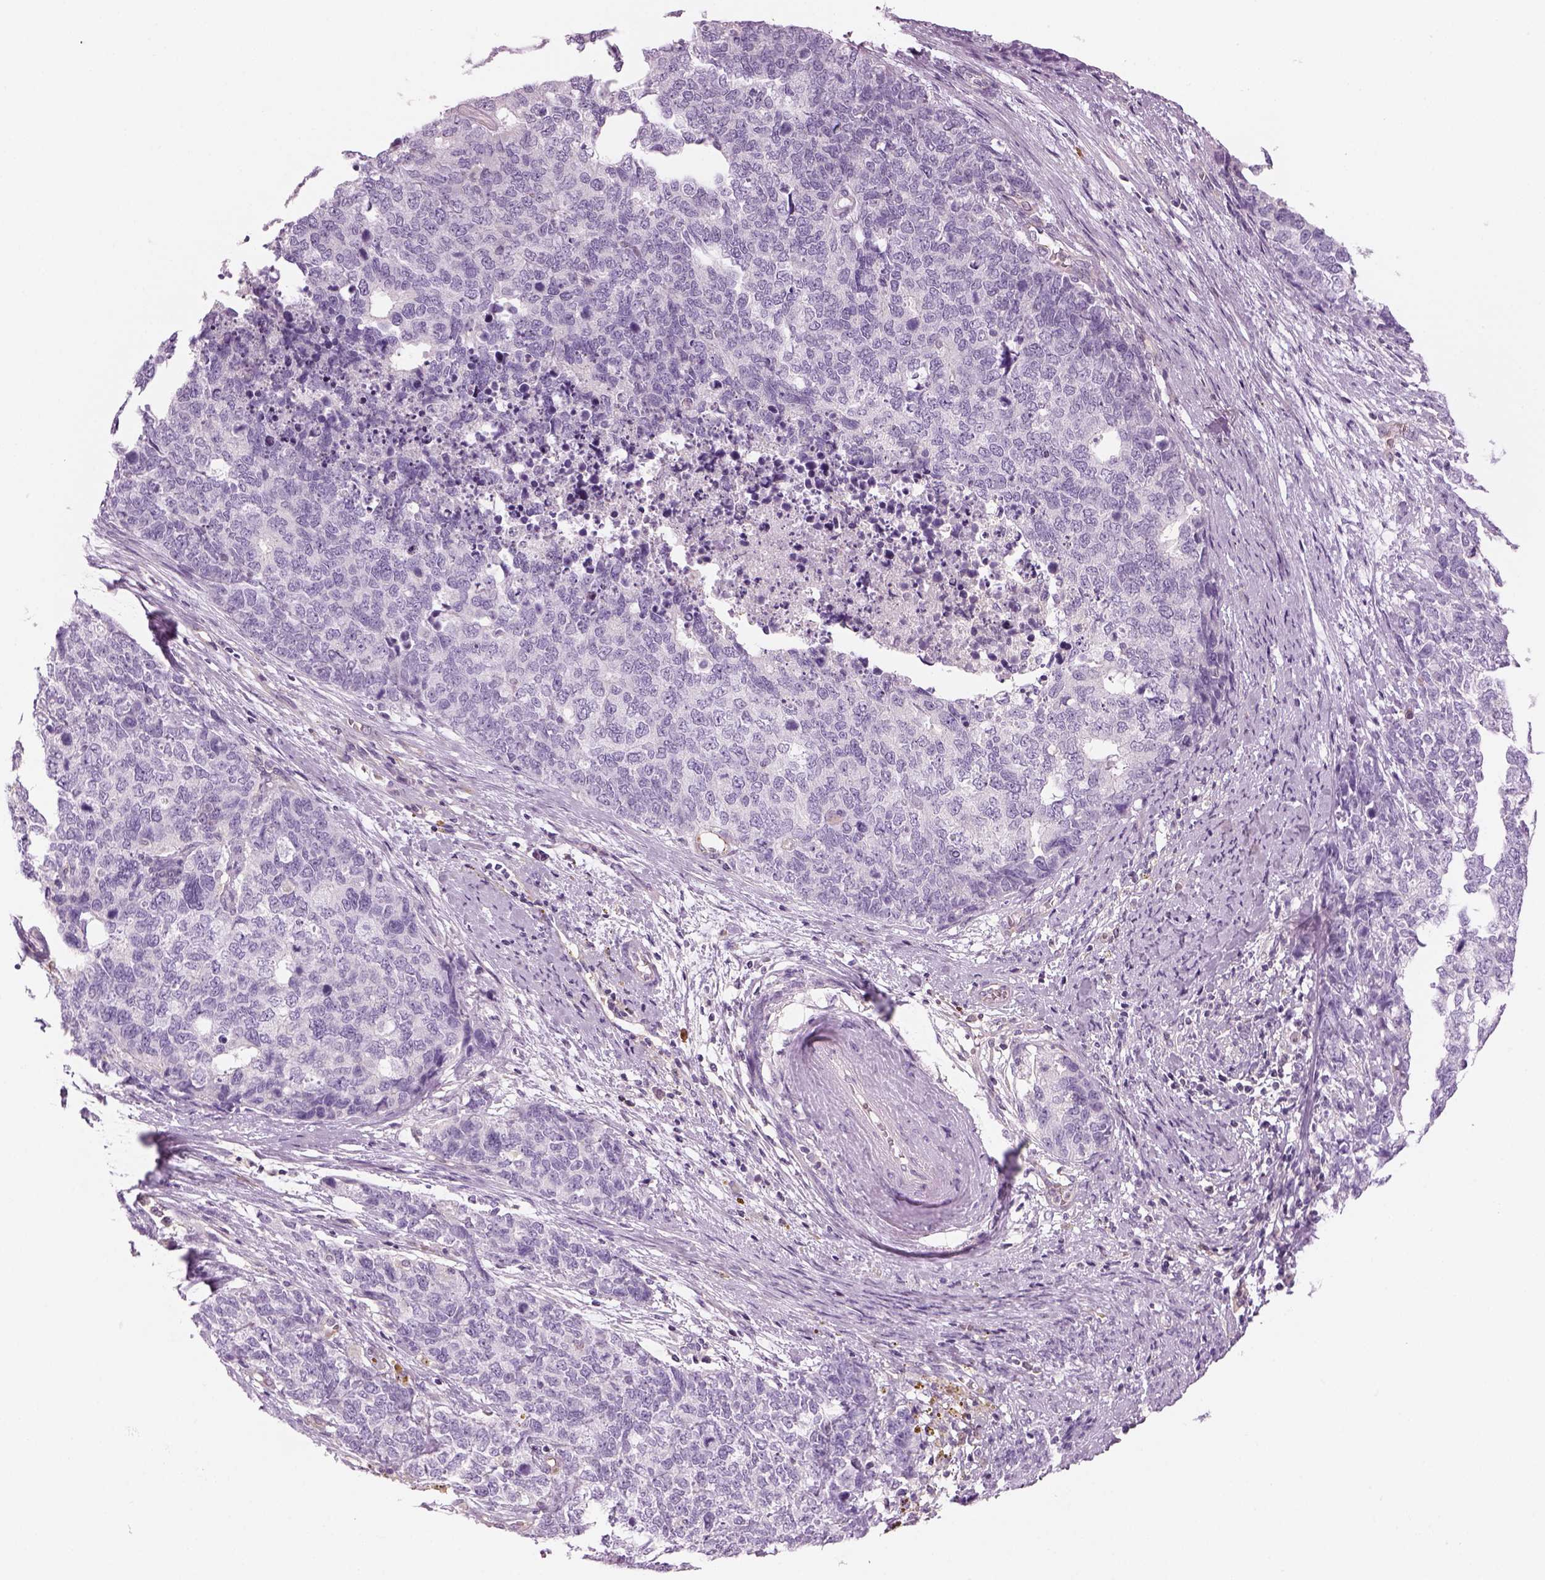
{"staining": {"intensity": "negative", "quantity": "none", "location": "none"}, "tissue": "cervical cancer", "cell_type": "Tumor cells", "image_type": "cancer", "snomed": [{"axis": "morphology", "description": "Squamous cell carcinoma, NOS"}, {"axis": "topography", "description": "Cervix"}], "caption": "This micrograph is of cervical cancer stained with IHC to label a protein in brown with the nuclei are counter-stained blue. There is no staining in tumor cells. The staining is performed using DAB (3,3'-diaminobenzidine) brown chromogen with nuclei counter-stained in using hematoxylin.", "gene": "SLC1A7", "patient": {"sex": "female", "age": 63}}